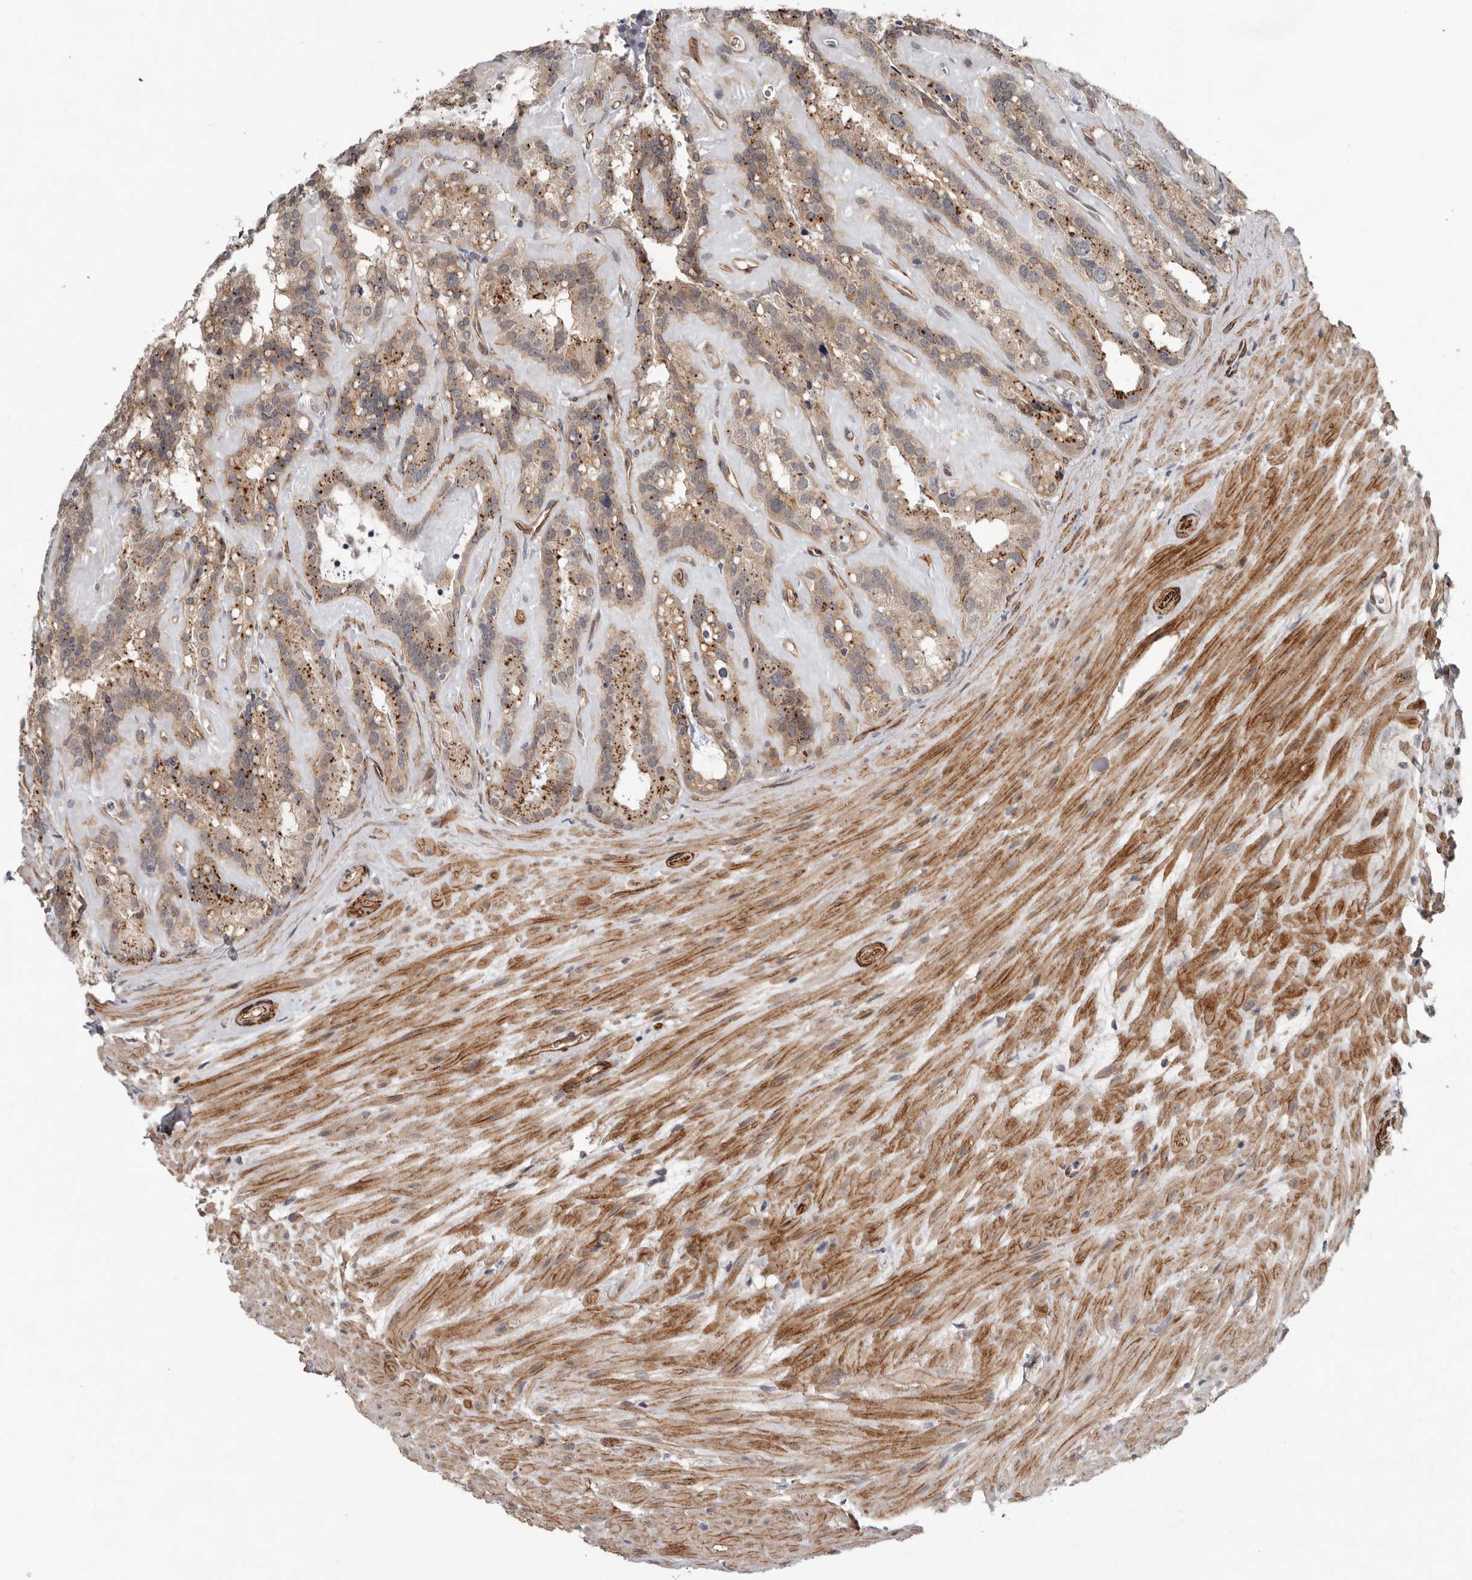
{"staining": {"intensity": "moderate", "quantity": ">75%", "location": "cytoplasmic/membranous"}, "tissue": "seminal vesicle", "cell_type": "Glandular cells", "image_type": "normal", "snomed": [{"axis": "morphology", "description": "Normal tissue, NOS"}, {"axis": "topography", "description": "Prostate"}, {"axis": "topography", "description": "Seminal veicle"}], "caption": "This photomicrograph exhibits immunohistochemistry staining of benign seminal vesicle, with medium moderate cytoplasmic/membranous expression in approximately >75% of glandular cells.", "gene": "RANBP17", "patient": {"sex": "male", "age": 59}}